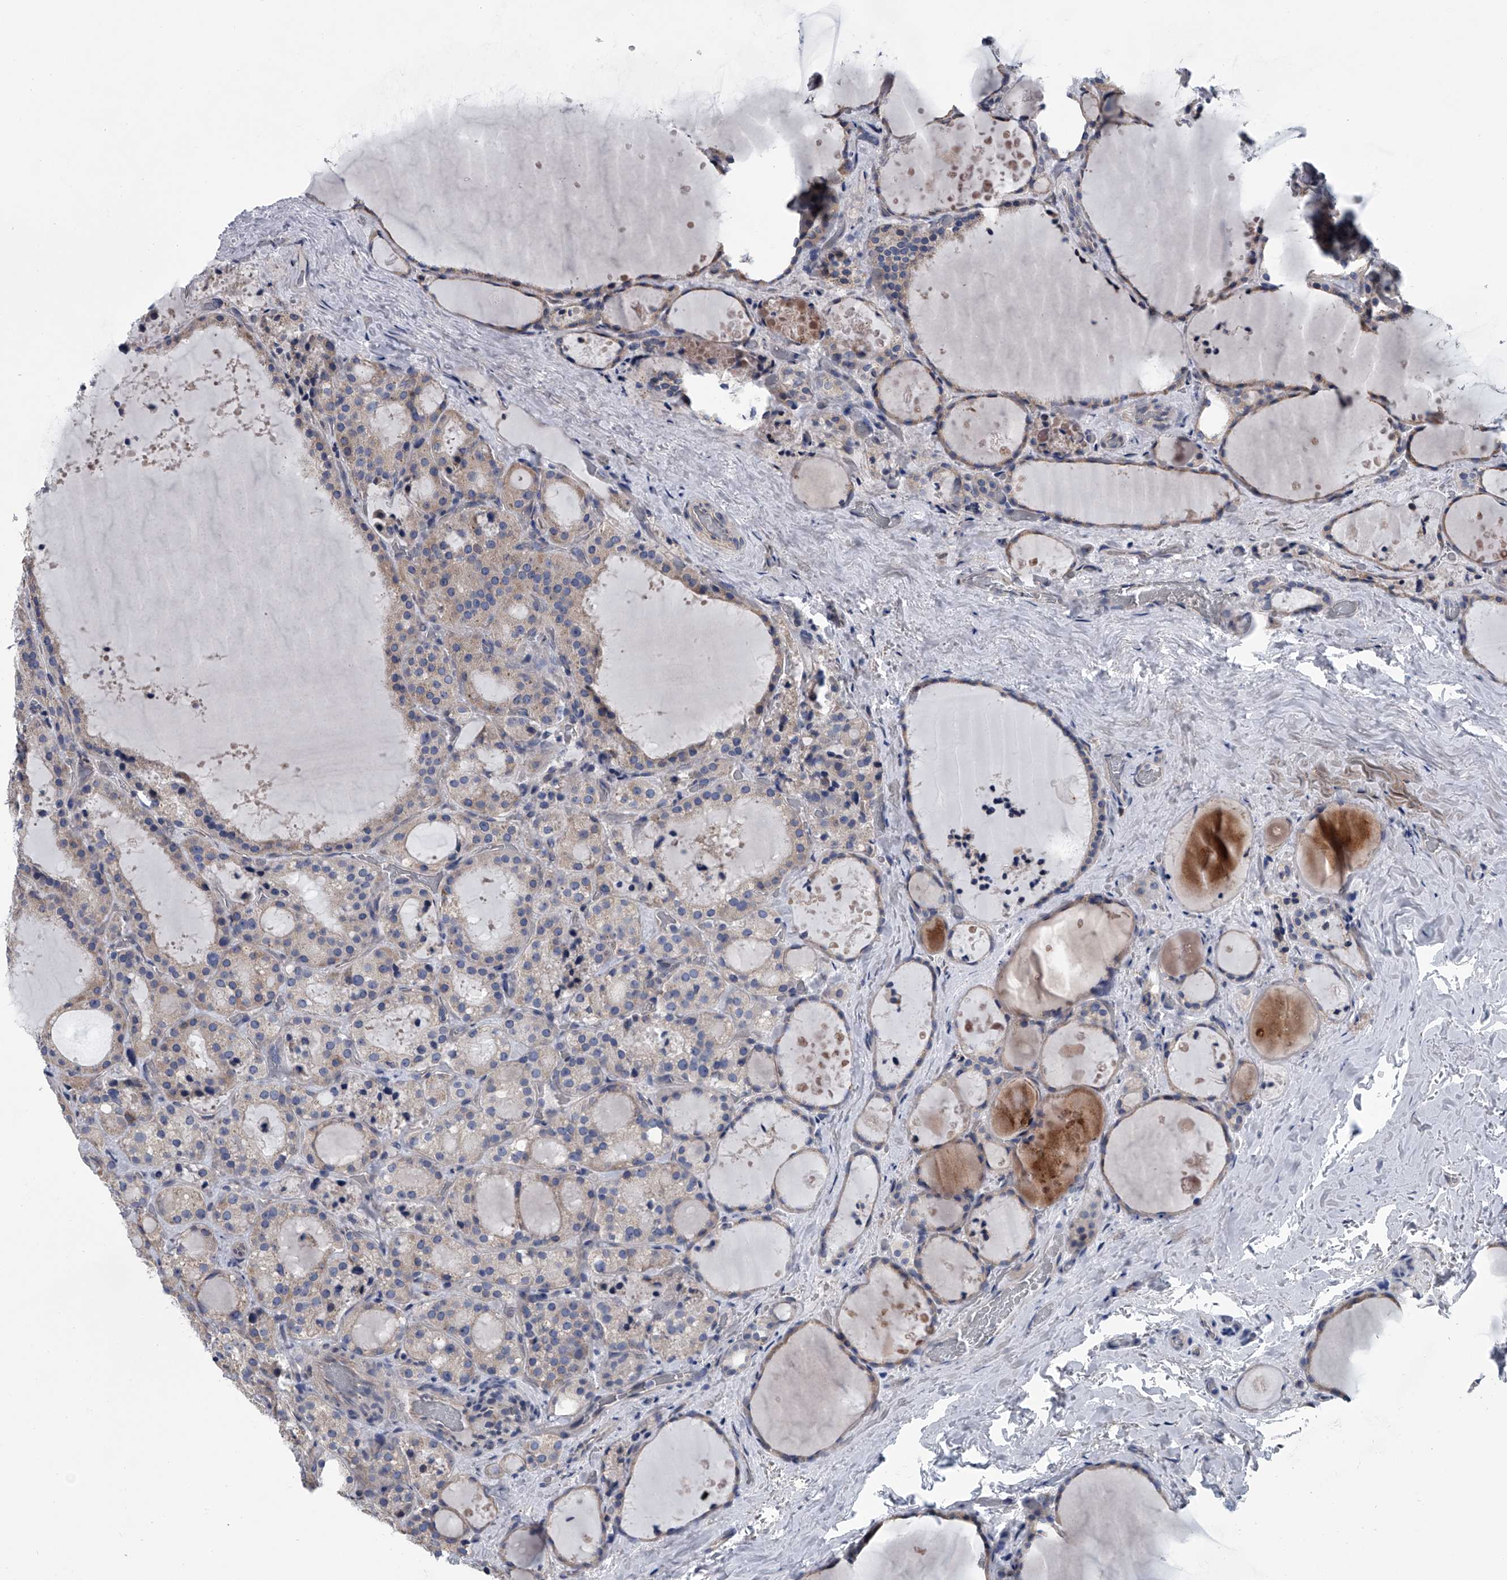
{"staining": {"intensity": "negative", "quantity": "none", "location": "none"}, "tissue": "thyroid cancer", "cell_type": "Tumor cells", "image_type": "cancer", "snomed": [{"axis": "morphology", "description": "Papillary adenocarcinoma, NOS"}, {"axis": "topography", "description": "Thyroid gland"}], "caption": "This is a micrograph of immunohistochemistry staining of papillary adenocarcinoma (thyroid), which shows no staining in tumor cells.", "gene": "ABCG1", "patient": {"sex": "male", "age": 77}}